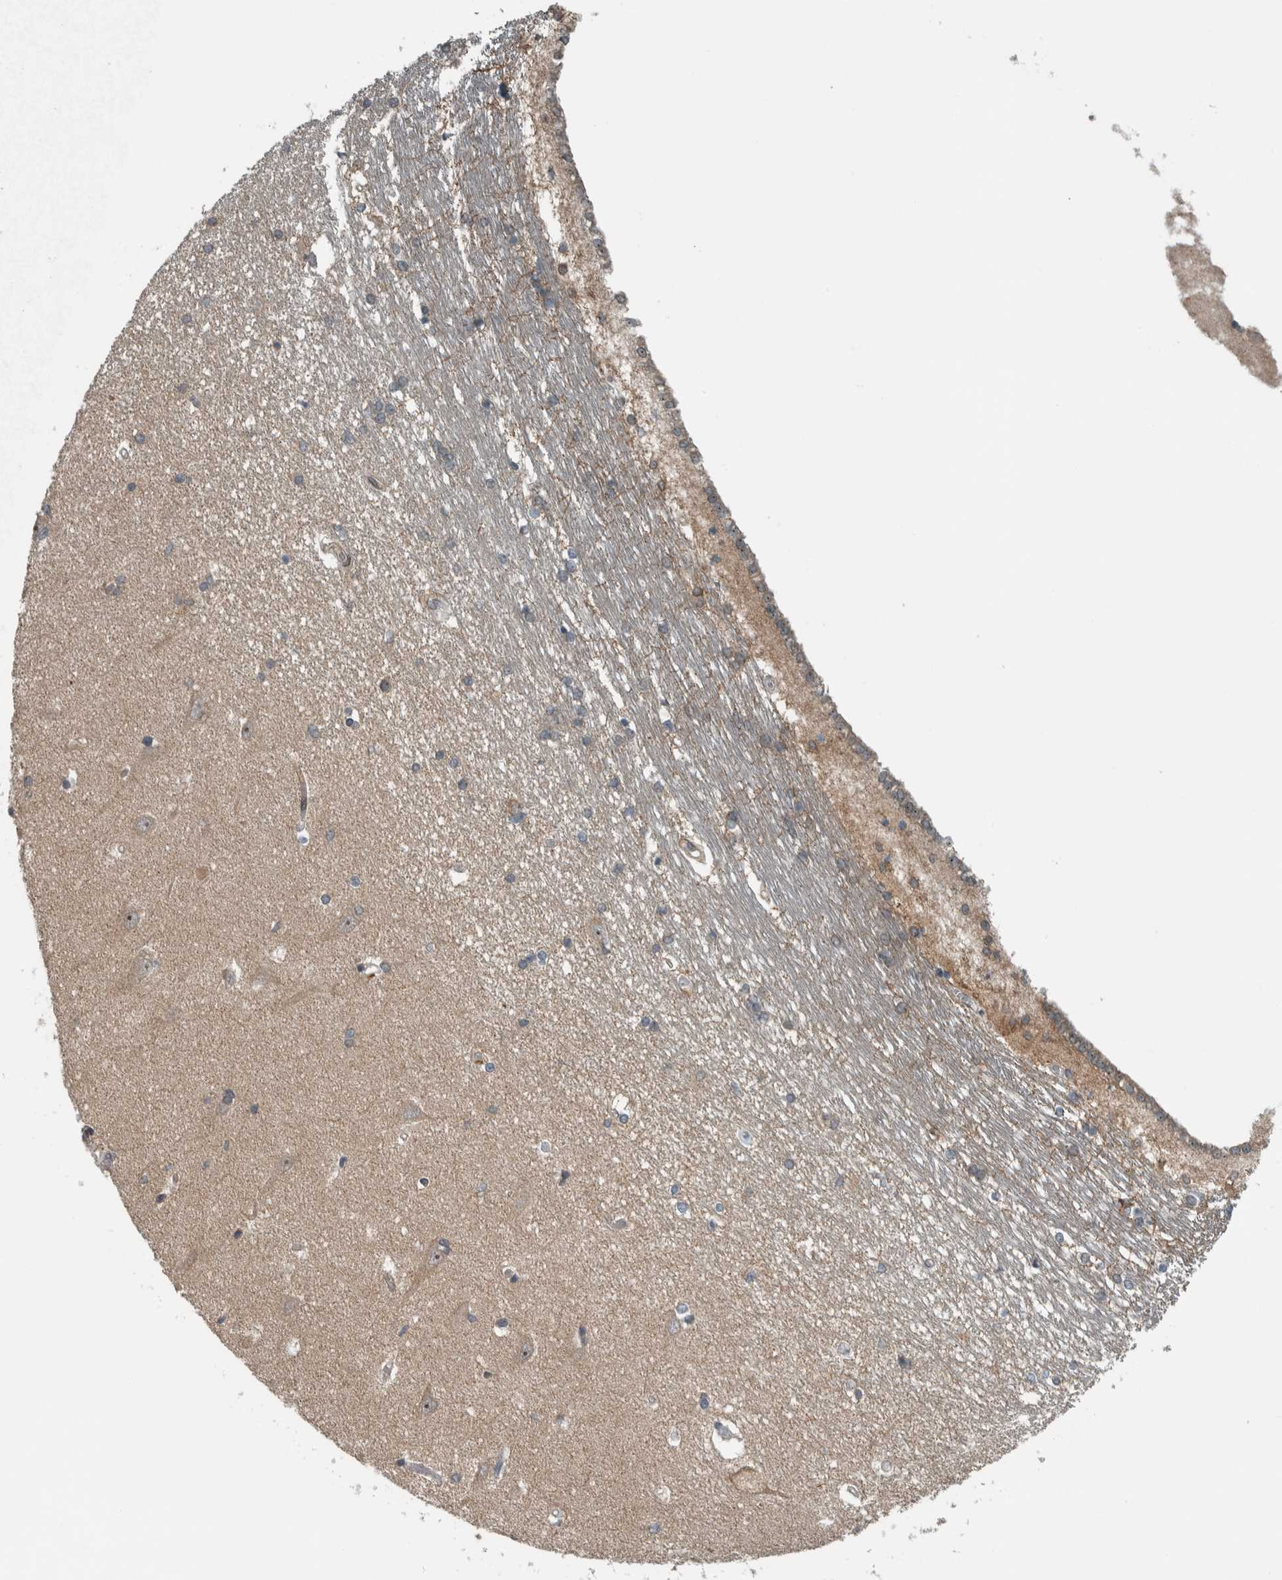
{"staining": {"intensity": "weak", "quantity": "<25%", "location": "cytoplasmic/membranous"}, "tissue": "hippocampus", "cell_type": "Glial cells", "image_type": "normal", "snomed": [{"axis": "morphology", "description": "Normal tissue, NOS"}, {"axis": "topography", "description": "Hippocampus"}], "caption": "Immunohistochemistry image of normal hippocampus: hippocampus stained with DAB (3,3'-diaminobenzidine) reveals no significant protein staining in glial cells.", "gene": "XPO5", "patient": {"sex": "male", "age": 45}}